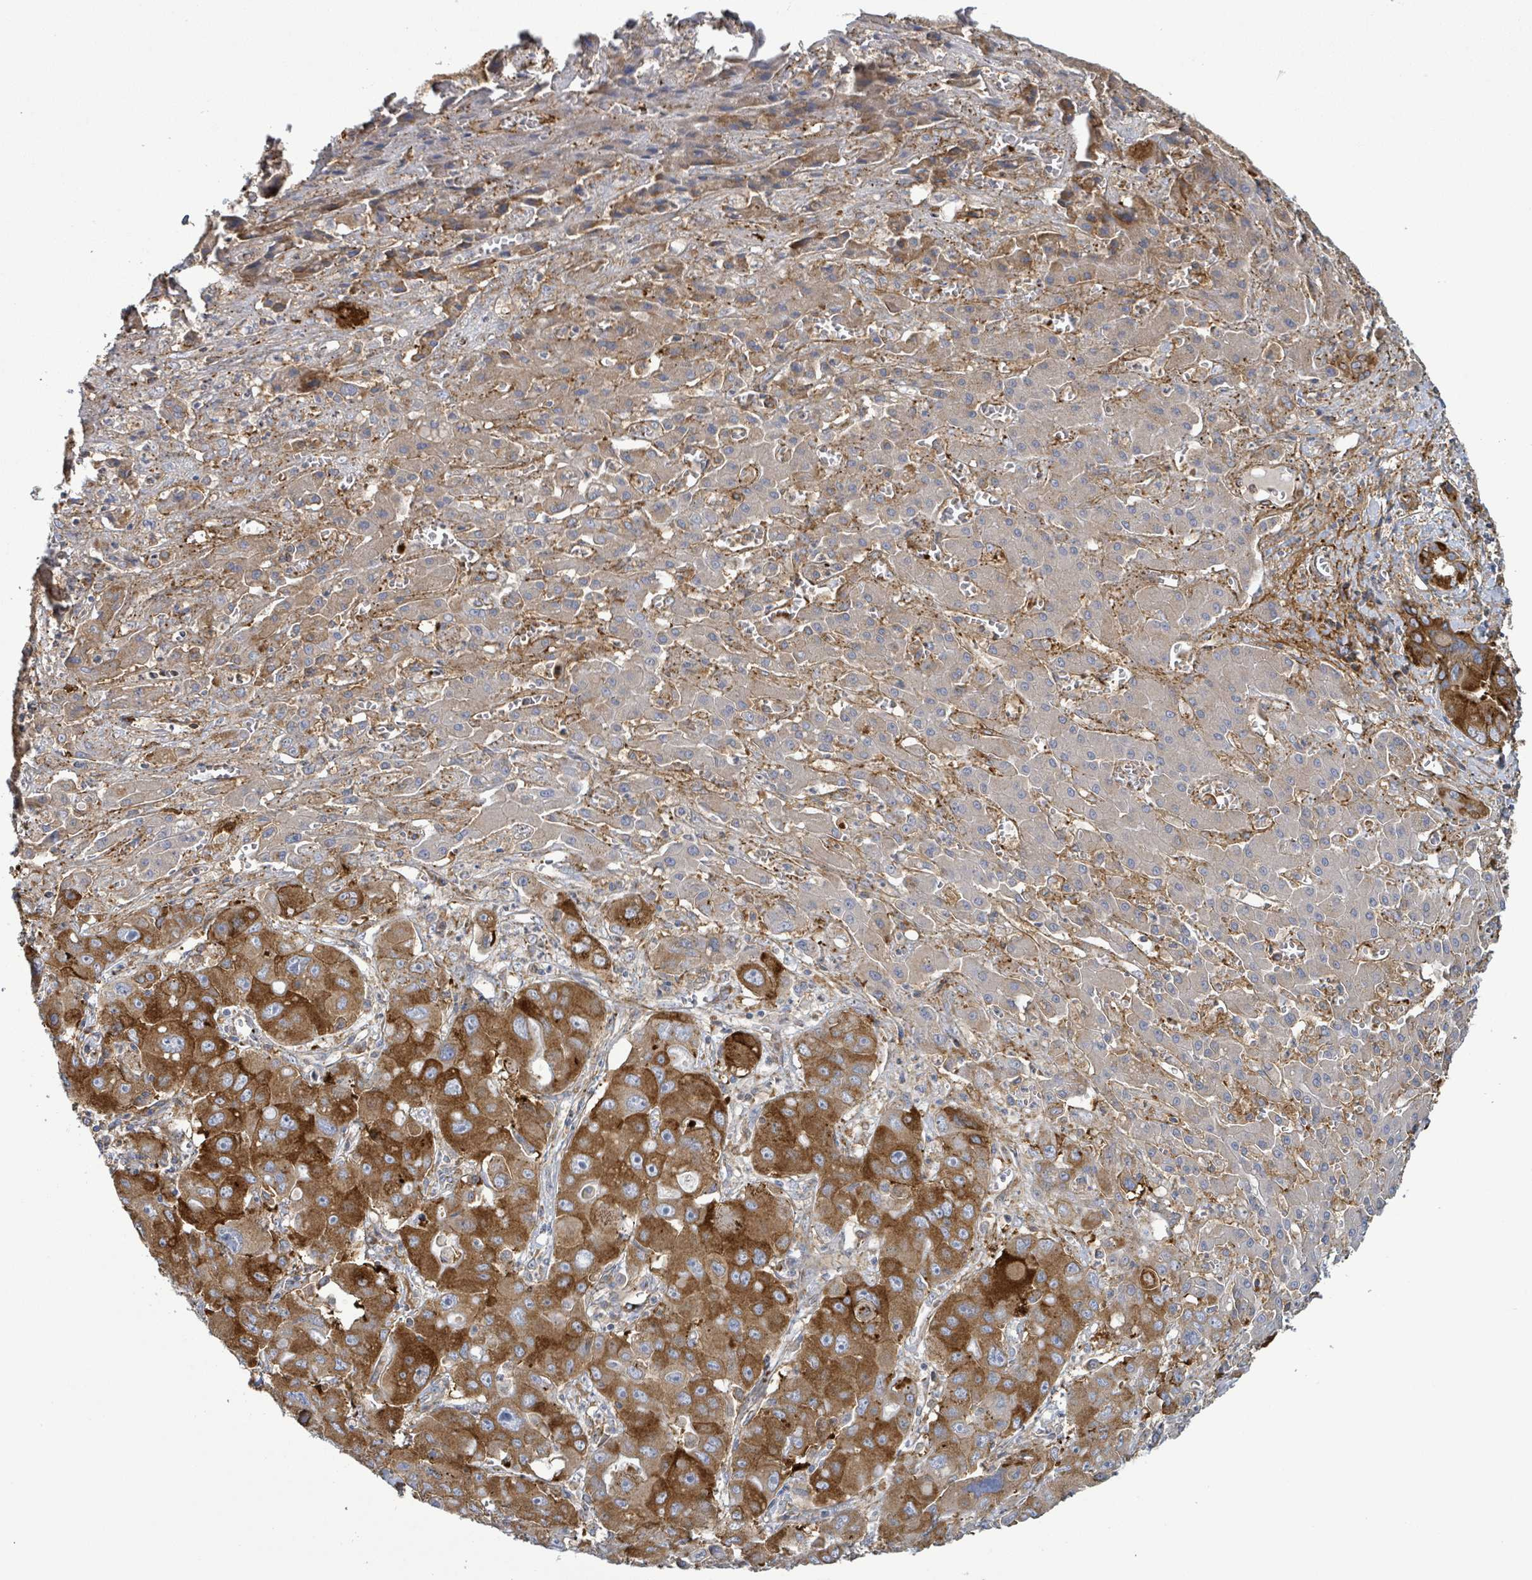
{"staining": {"intensity": "strong", "quantity": ">75%", "location": "cytoplasmic/membranous"}, "tissue": "liver cancer", "cell_type": "Tumor cells", "image_type": "cancer", "snomed": [{"axis": "morphology", "description": "Cholangiocarcinoma"}, {"axis": "topography", "description": "Liver"}], "caption": "A micrograph showing strong cytoplasmic/membranous staining in approximately >75% of tumor cells in liver cancer (cholangiocarcinoma), as visualized by brown immunohistochemical staining.", "gene": "EGFL7", "patient": {"sex": "male", "age": 67}}